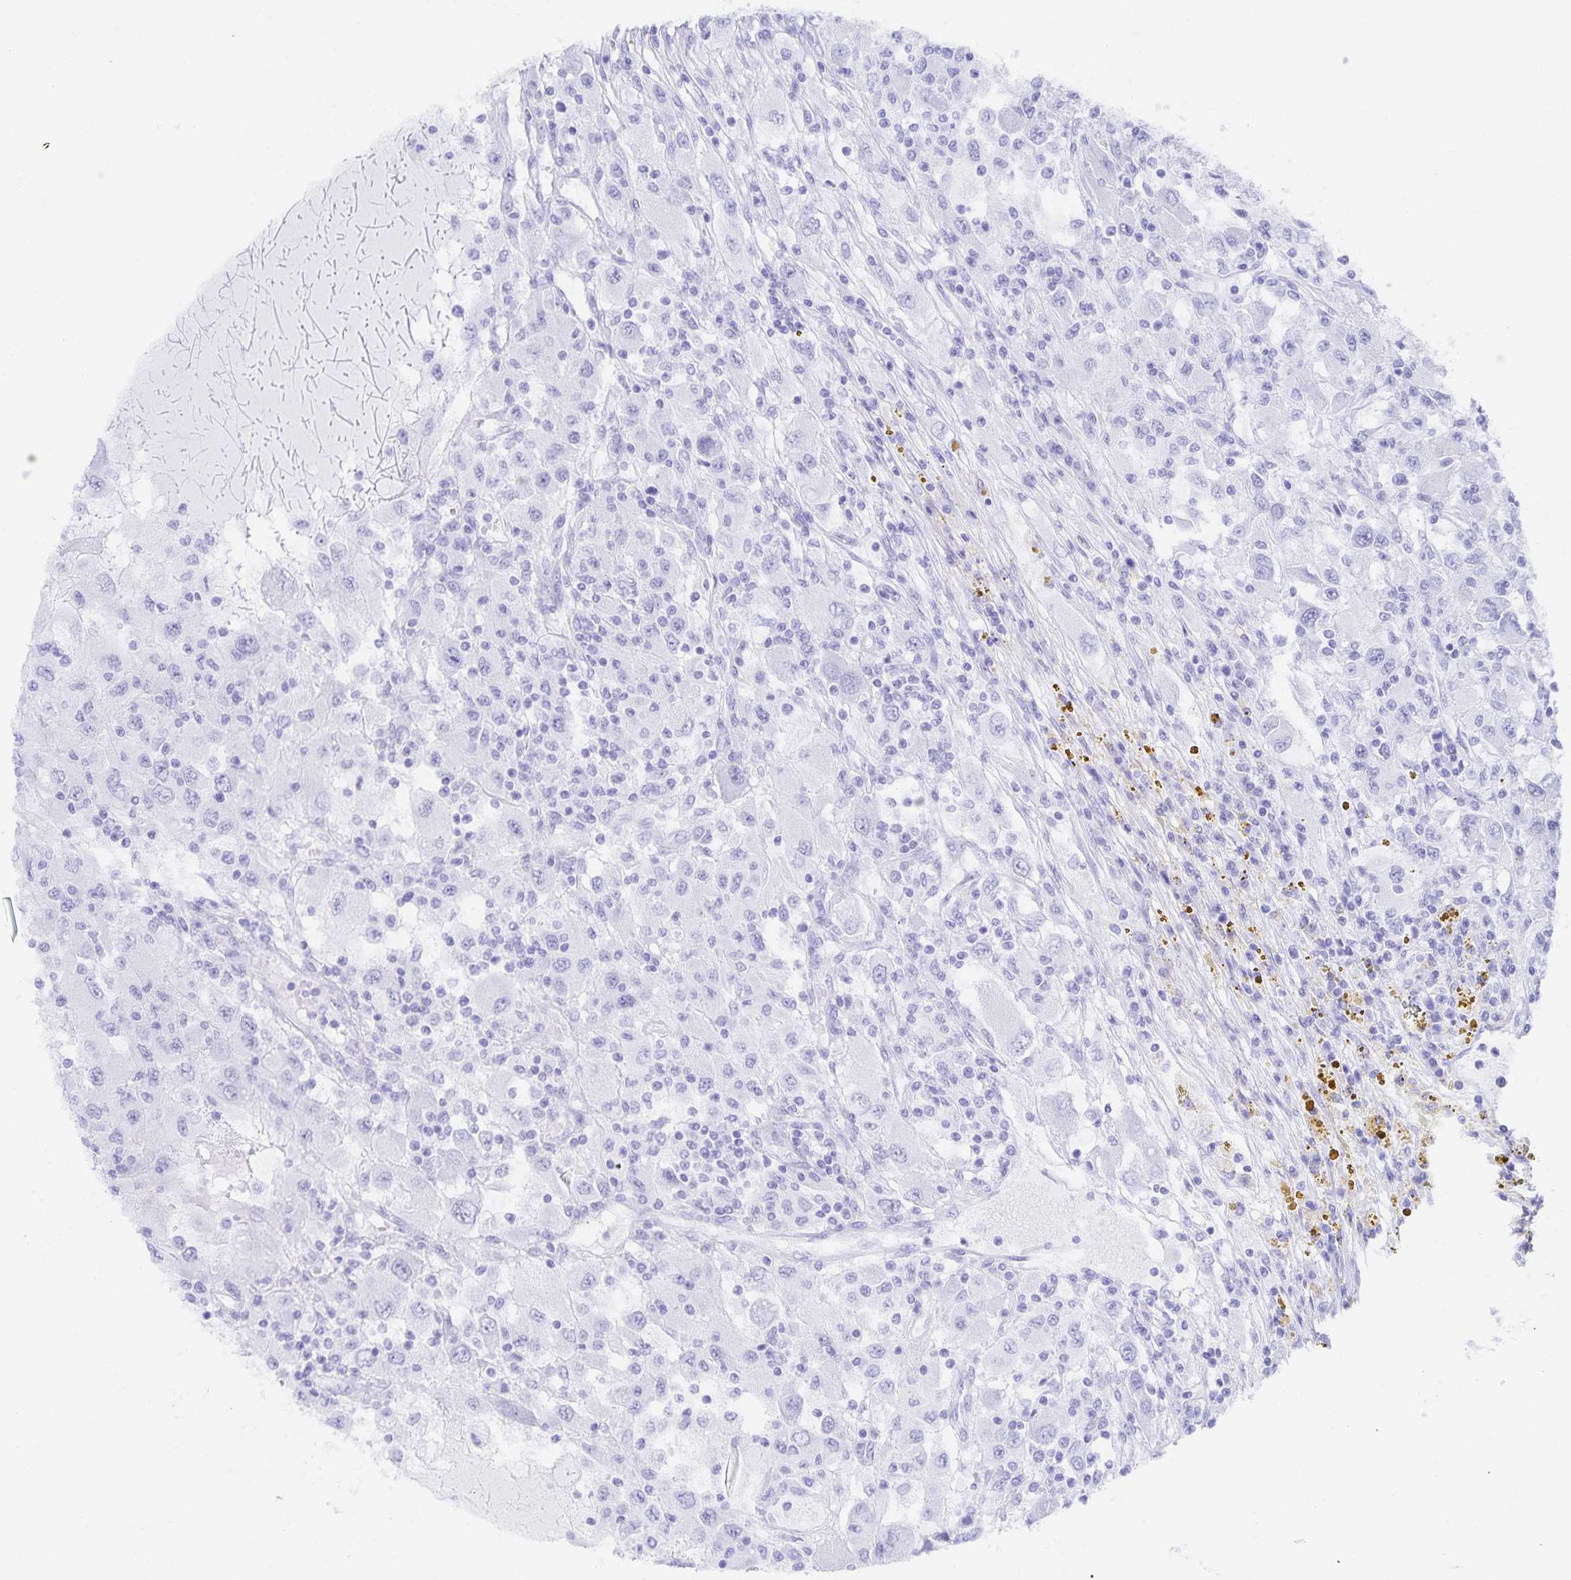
{"staining": {"intensity": "negative", "quantity": "none", "location": "none"}, "tissue": "renal cancer", "cell_type": "Tumor cells", "image_type": "cancer", "snomed": [{"axis": "morphology", "description": "Adenocarcinoma, NOS"}, {"axis": "topography", "description": "Kidney"}], "caption": "Image shows no protein staining in tumor cells of adenocarcinoma (renal) tissue.", "gene": "SNTN", "patient": {"sex": "female", "age": 67}}